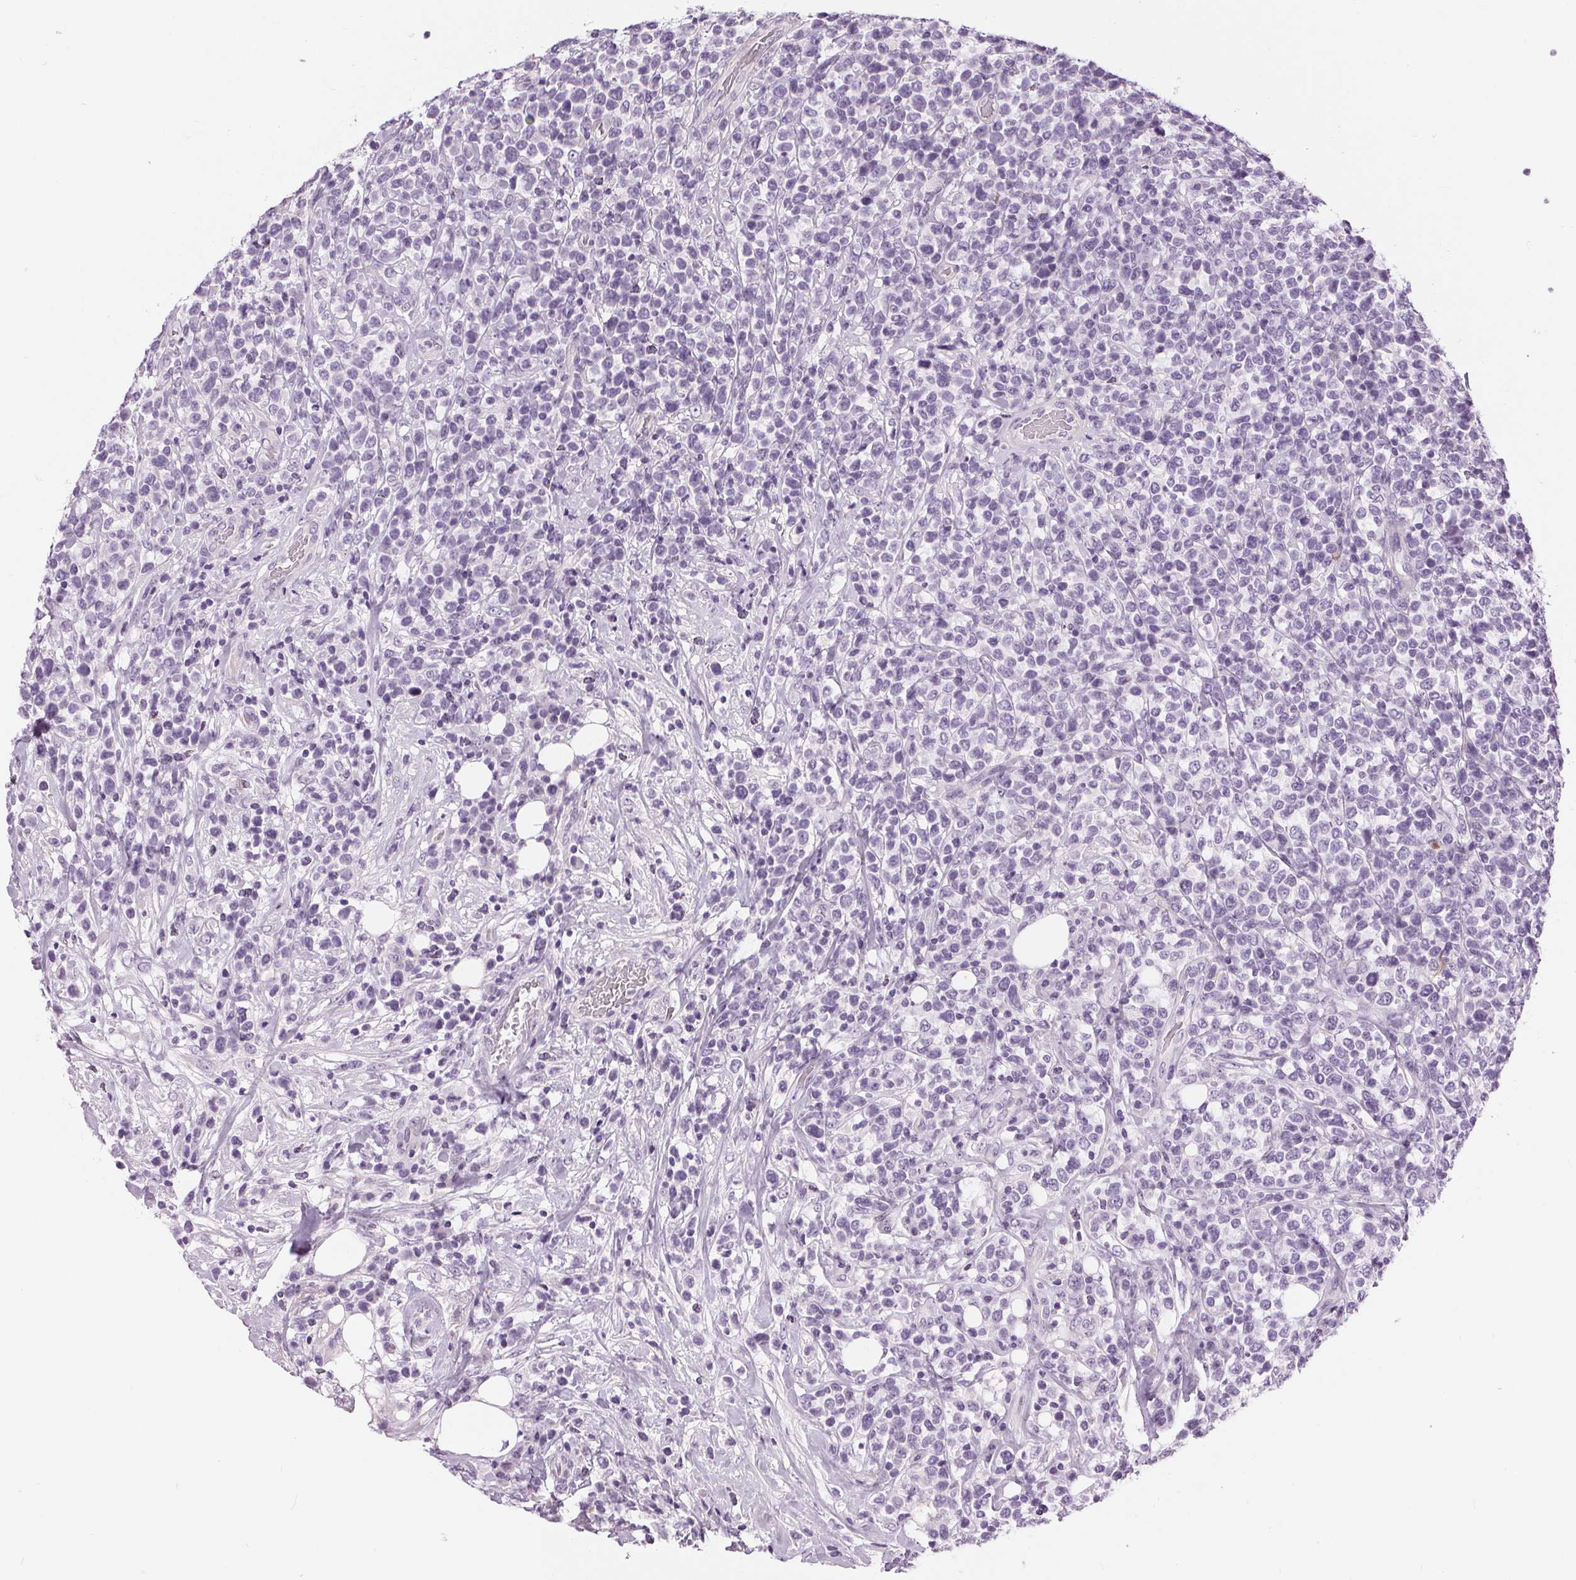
{"staining": {"intensity": "negative", "quantity": "none", "location": "none"}, "tissue": "lymphoma", "cell_type": "Tumor cells", "image_type": "cancer", "snomed": [{"axis": "morphology", "description": "Malignant lymphoma, non-Hodgkin's type, High grade"}, {"axis": "topography", "description": "Soft tissue"}], "caption": "High power microscopy image of an immunohistochemistry micrograph of lymphoma, revealing no significant staining in tumor cells. (DAB (3,3'-diaminobenzidine) IHC with hematoxylin counter stain).", "gene": "MISP", "patient": {"sex": "female", "age": 56}}